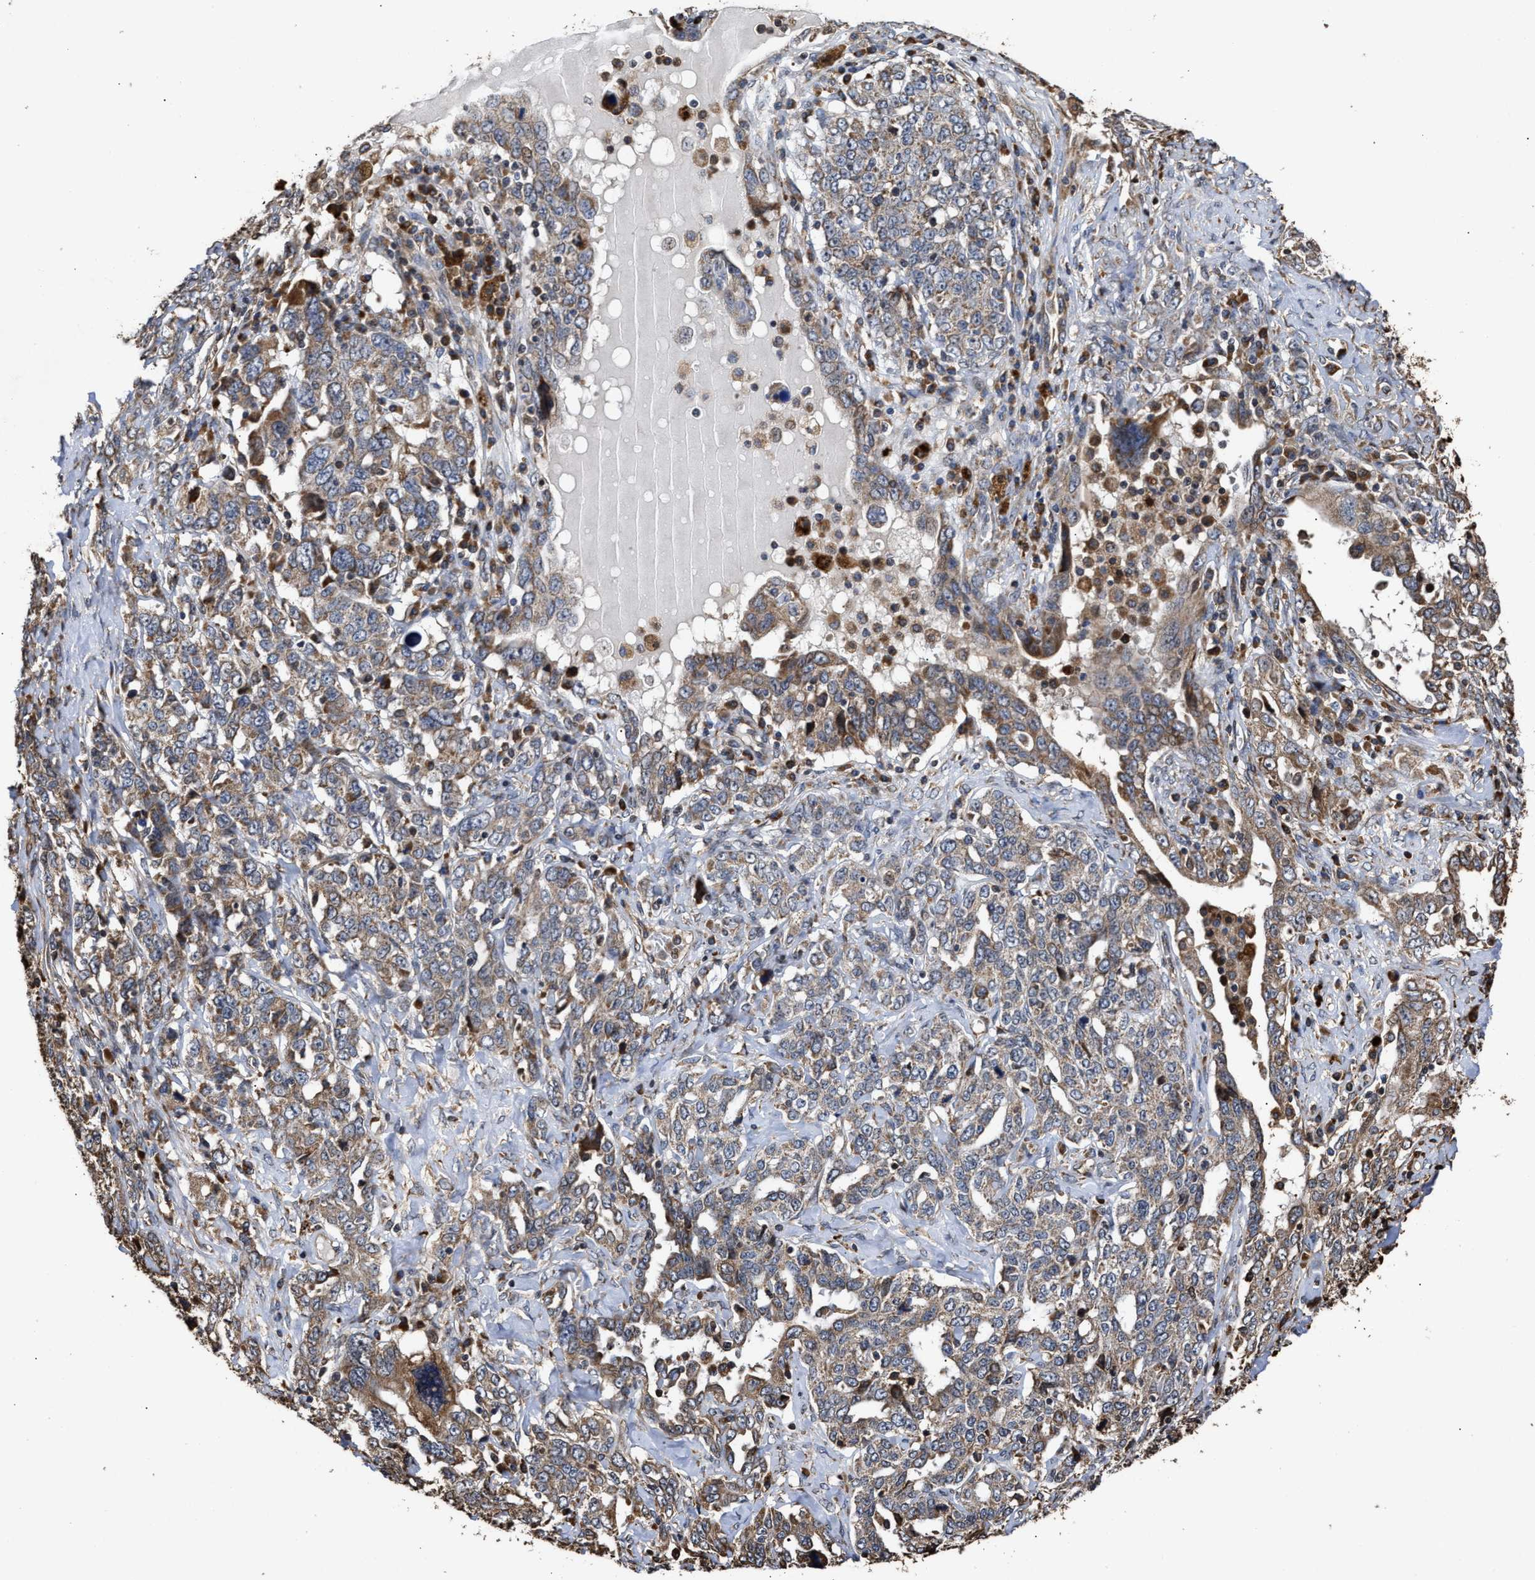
{"staining": {"intensity": "weak", "quantity": ">75%", "location": "cytoplasmic/membranous"}, "tissue": "ovarian cancer", "cell_type": "Tumor cells", "image_type": "cancer", "snomed": [{"axis": "morphology", "description": "Carcinoma, endometroid"}, {"axis": "topography", "description": "Ovary"}], "caption": "A brown stain shows weak cytoplasmic/membranous expression of a protein in human endometroid carcinoma (ovarian) tumor cells.", "gene": "GOSR1", "patient": {"sex": "female", "age": 62}}